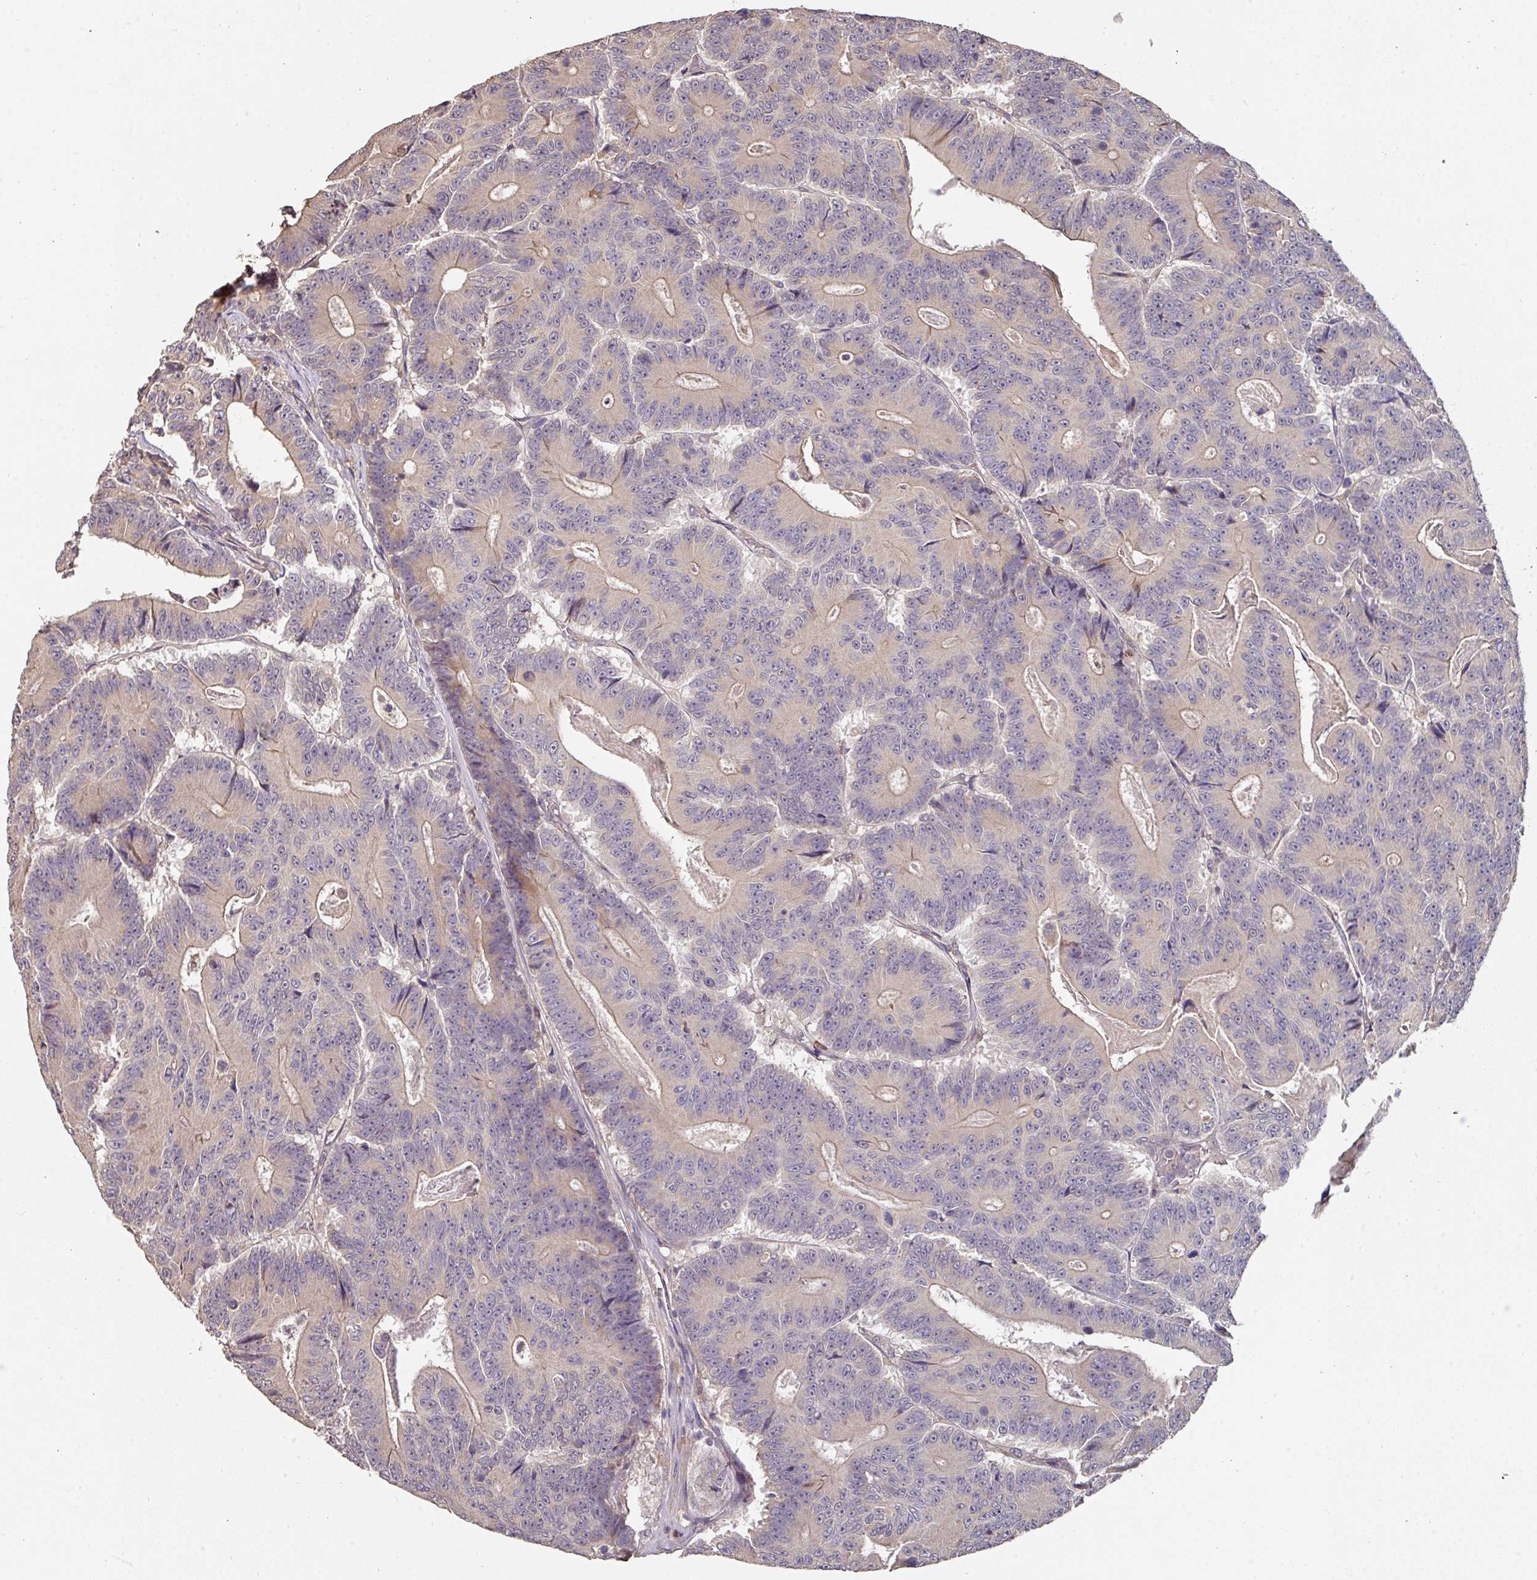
{"staining": {"intensity": "weak", "quantity": "<25%", "location": "cytoplasmic/membranous"}, "tissue": "colorectal cancer", "cell_type": "Tumor cells", "image_type": "cancer", "snomed": [{"axis": "morphology", "description": "Adenocarcinoma, NOS"}, {"axis": "topography", "description": "Colon"}], "caption": "Histopathology image shows no significant protein positivity in tumor cells of colorectal cancer.", "gene": "ACVR2B", "patient": {"sex": "male", "age": 83}}